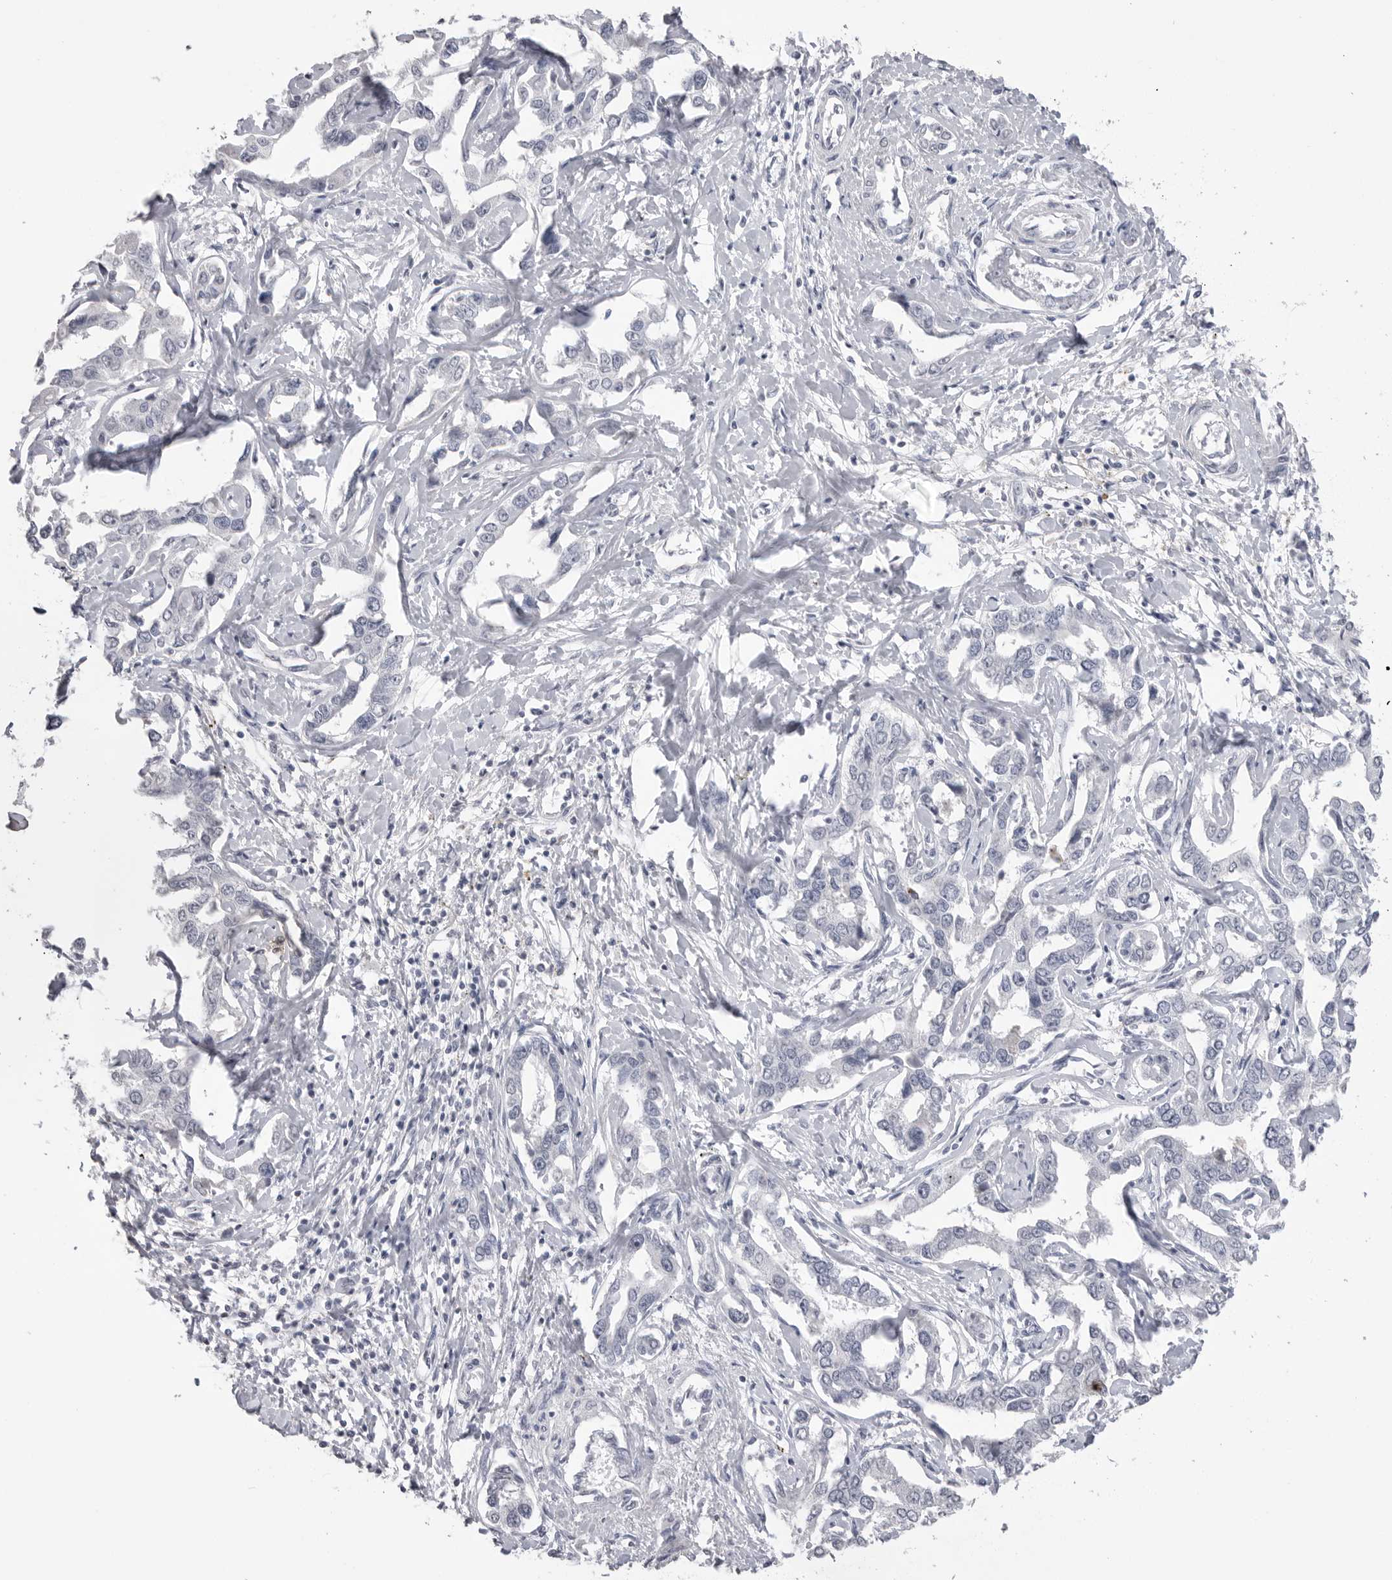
{"staining": {"intensity": "negative", "quantity": "none", "location": "none"}, "tissue": "liver cancer", "cell_type": "Tumor cells", "image_type": "cancer", "snomed": [{"axis": "morphology", "description": "Cholangiocarcinoma"}, {"axis": "topography", "description": "Liver"}], "caption": "This is an immunohistochemistry photomicrograph of liver cancer. There is no staining in tumor cells.", "gene": "ICAM5", "patient": {"sex": "male", "age": 59}}